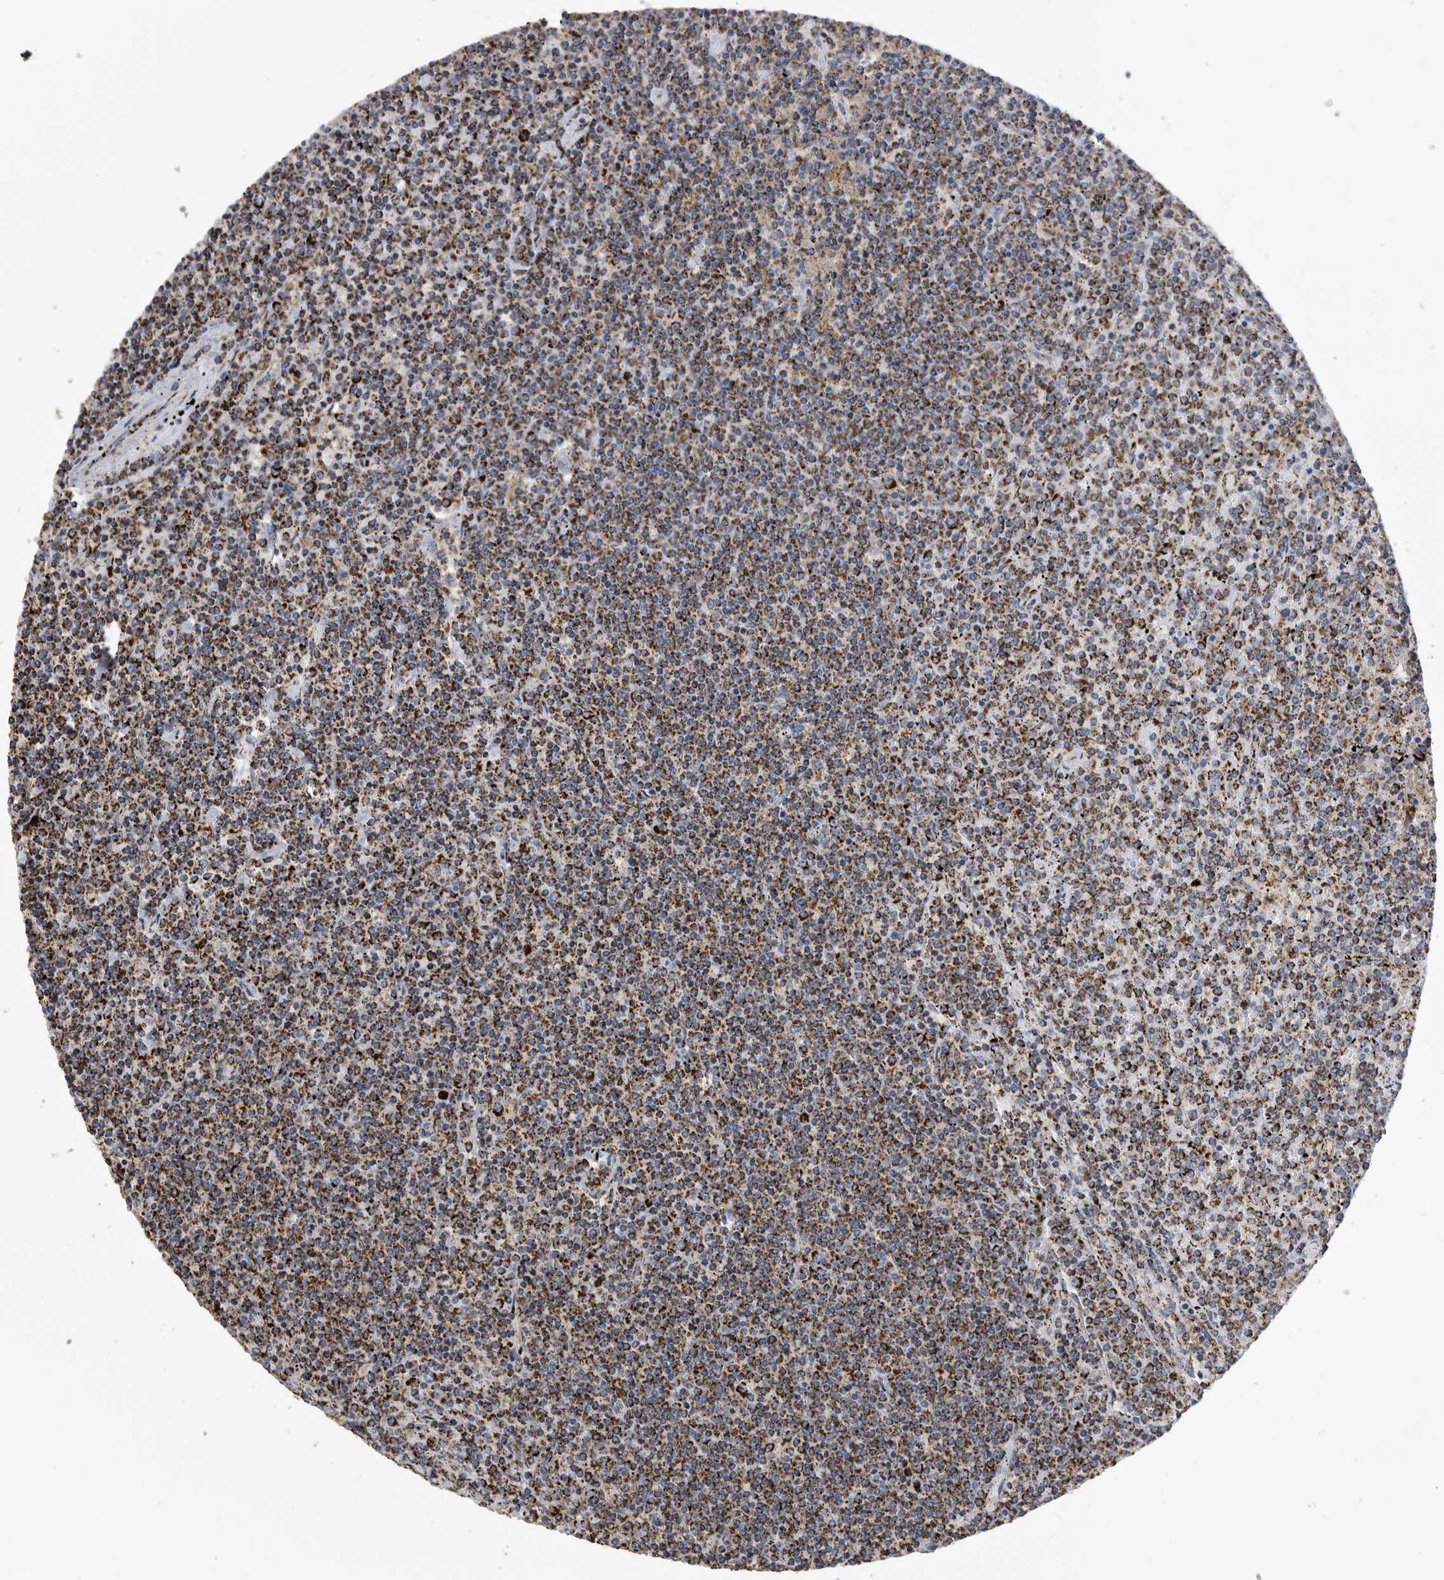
{"staining": {"intensity": "strong", "quantity": ">75%", "location": "cytoplasmic/membranous"}, "tissue": "lymphoma", "cell_type": "Tumor cells", "image_type": "cancer", "snomed": [{"axis": "morphology", "description": "Malignant lymphoma, non-Hodgkin's type, Low grade"}, {"axis": "topography", "description": "Spleen"}], "caption": "An IHC image of neoplastic tissue is shown. Protein staining in brown shows strong cytoplasmic/membranous positivity in low-grade malignant lymphoma, non-Hodgkin's type within tumor cells.", "gene": "WFDC1", "patient": {"sex": "female", "age": 19}}